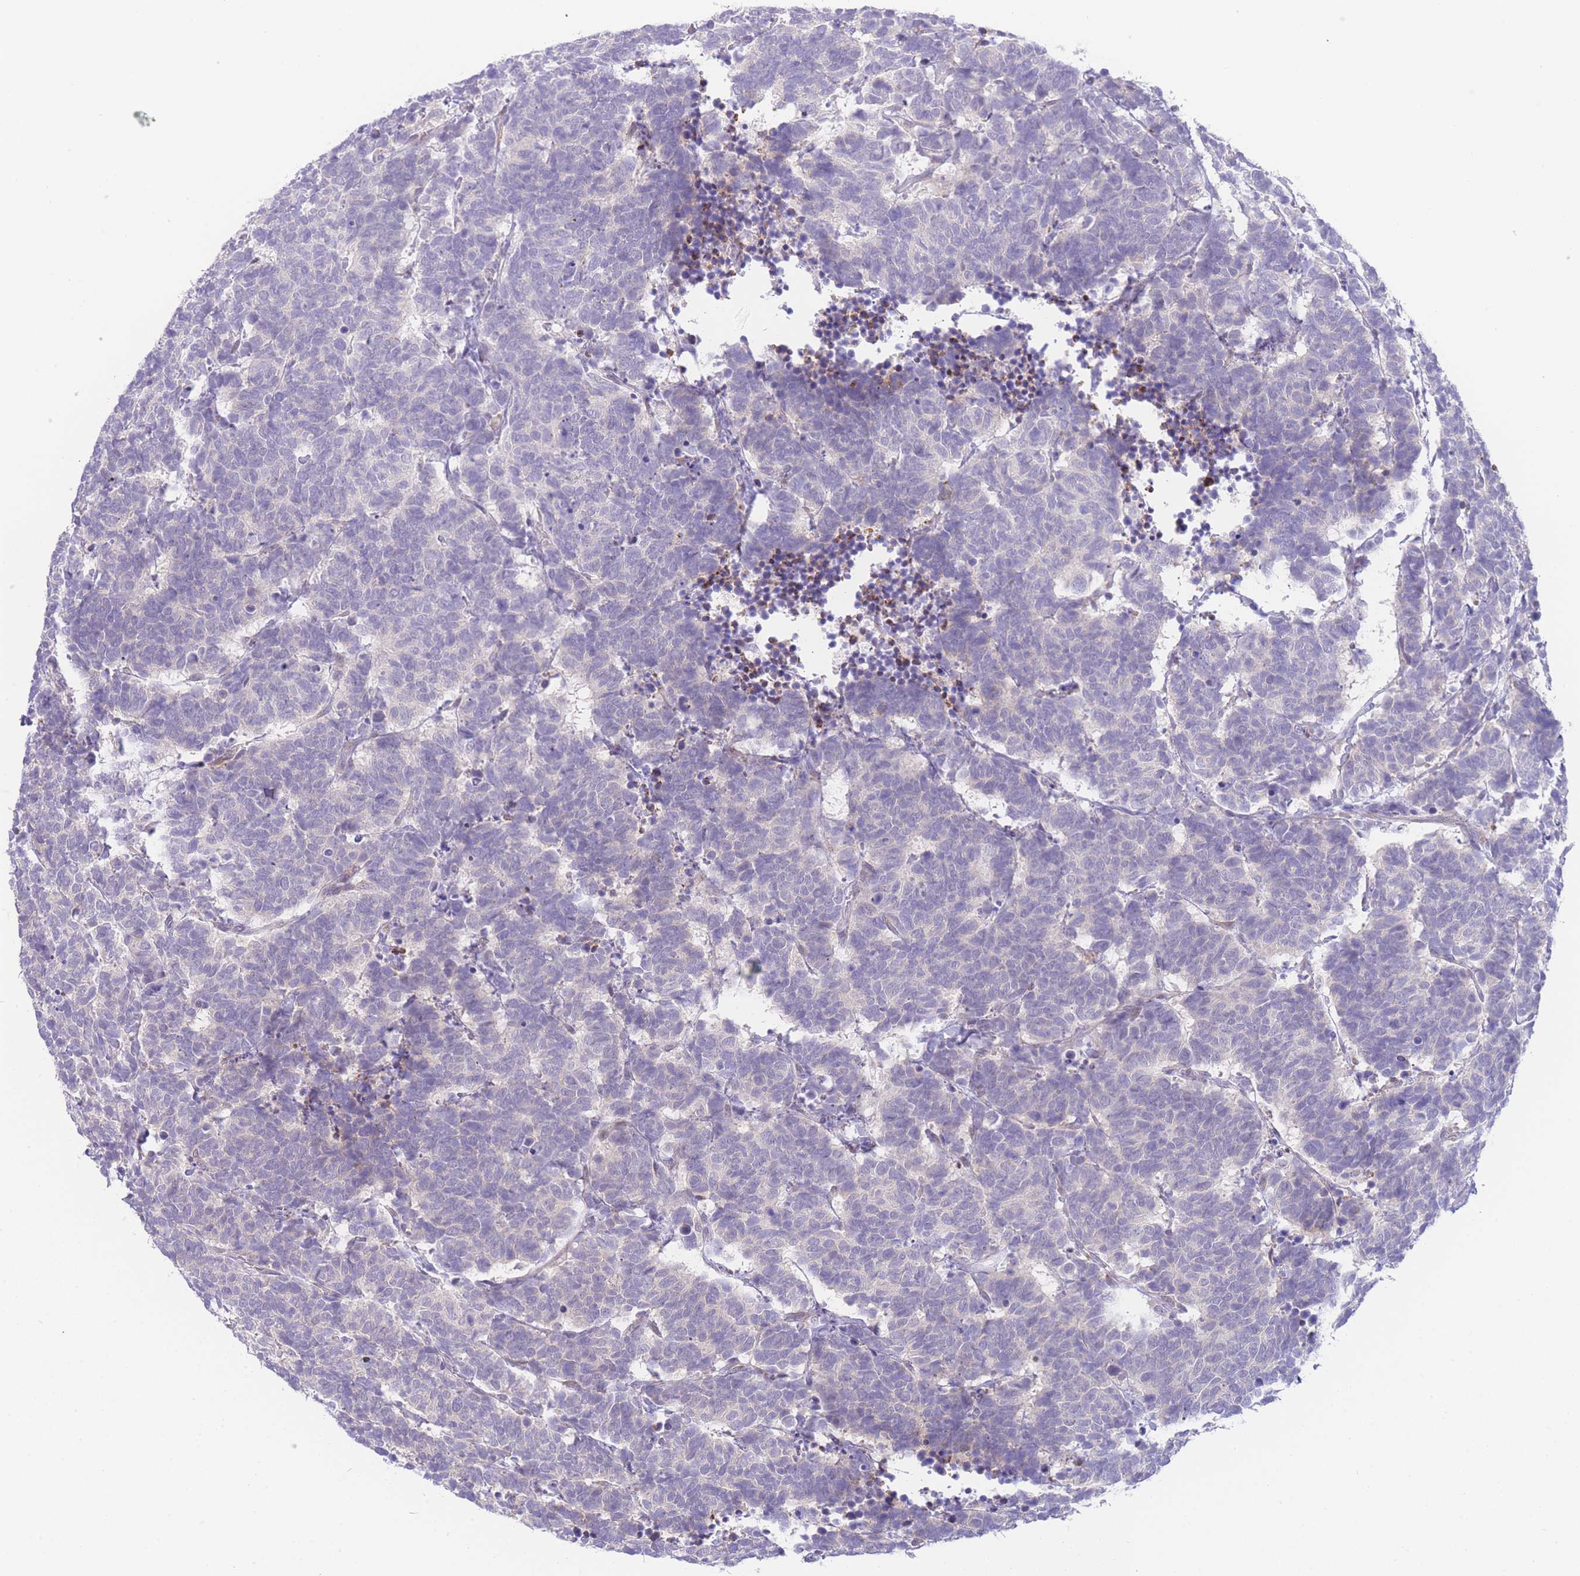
{"staining": {"intensity": "negative", "quantity": "none", "location": "none"}, "tissue": "carcinoid", "cell_type": "Tumor cells", "image_type": "cancer", "snomed": [{"axis": "morphology", "description": "Carcinoma, NOS"}, {"axis": "morphology", "description": "Carcinoid, malignant, NOS"}, {"axis": "topography", "description": "Urinary bladder"}], "caption": "IHC of carcinoid demonstrates no staining in tumor cells. (IHC, brightfield microscopy, high magnification).", "gene": "ZNF510", "patient": {"sex": "male", "age": 57}}